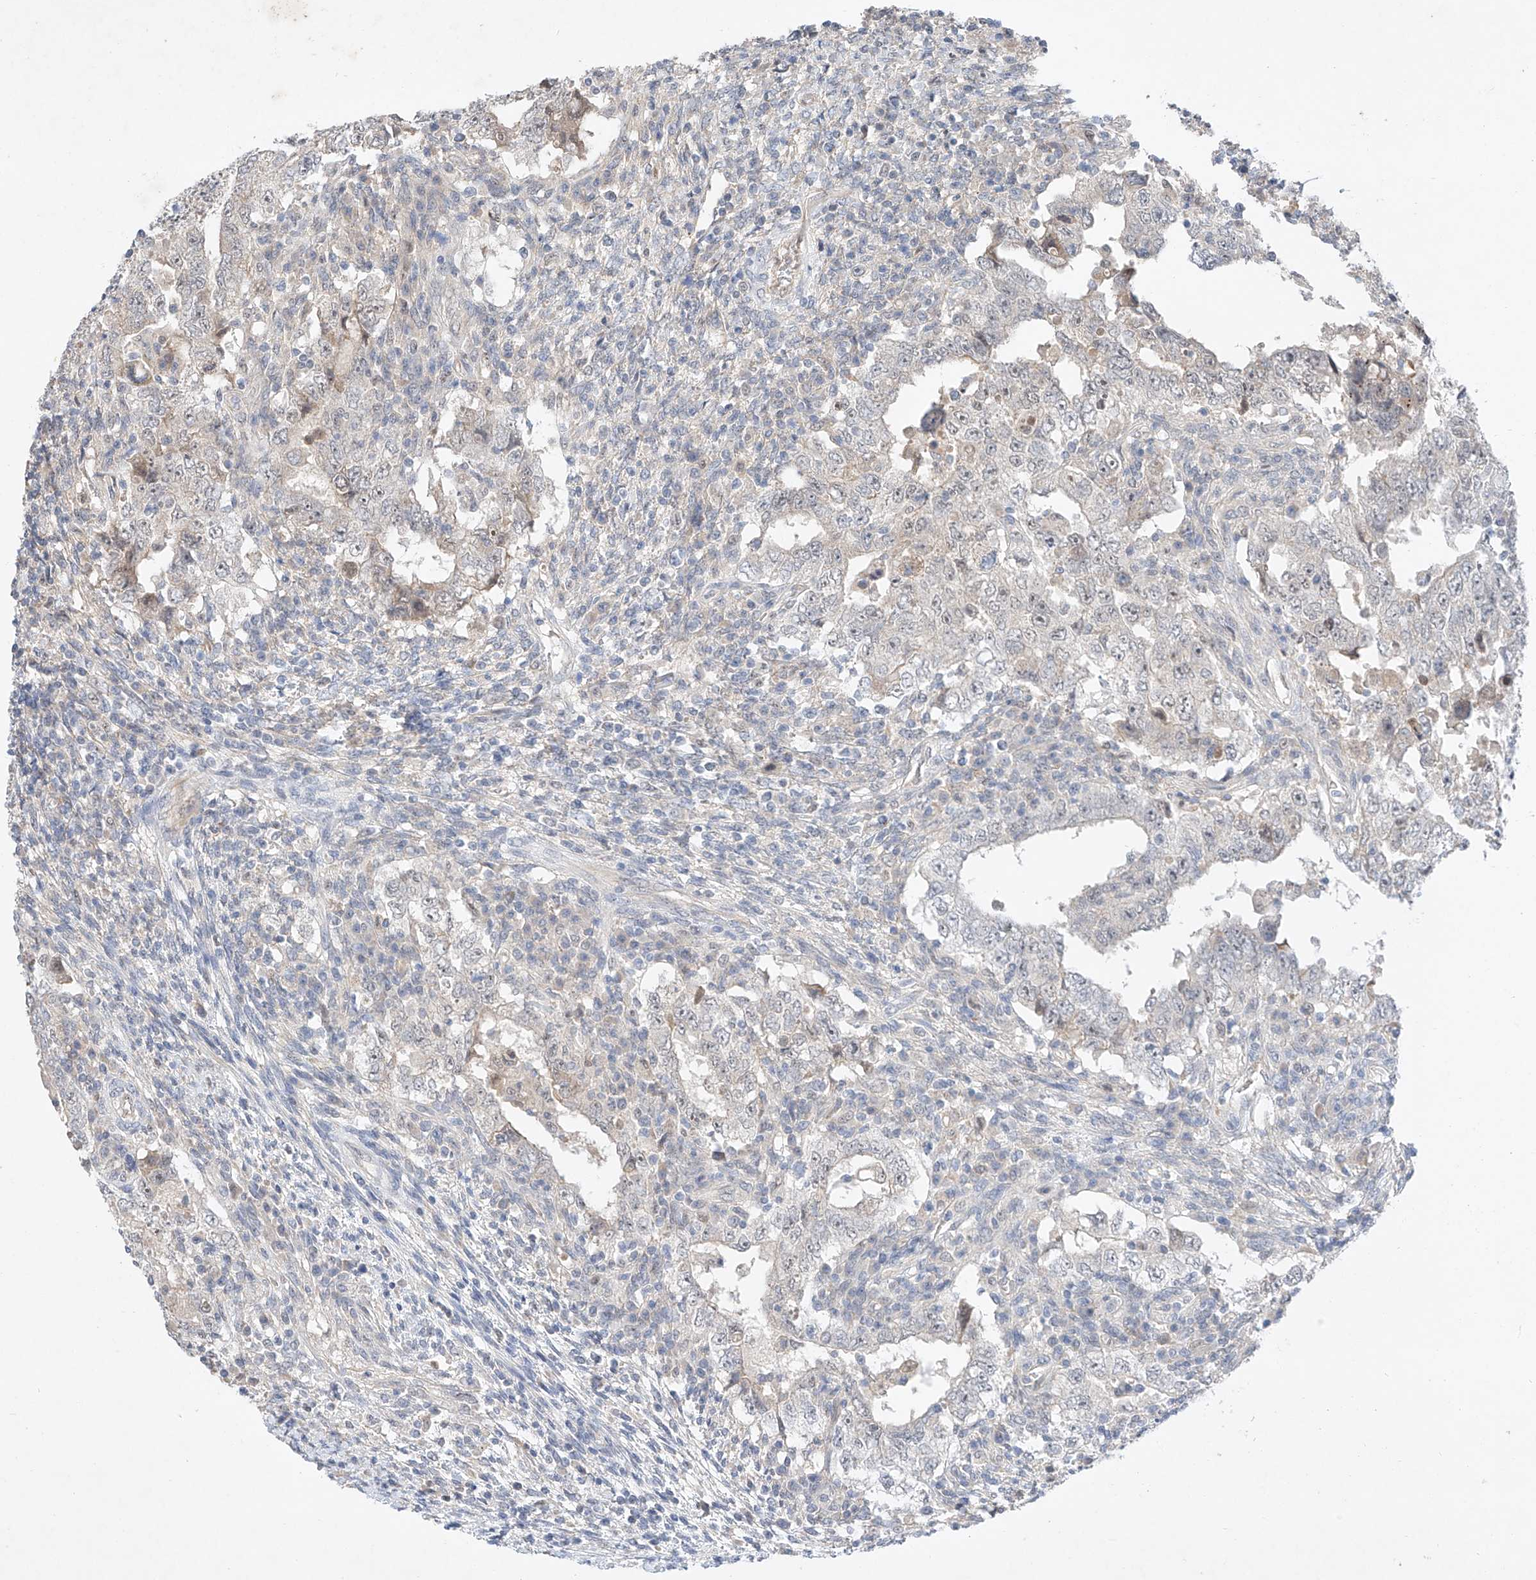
{"staining": {"intensity": "weak", "quantity": "<25%", "location": "cytoplasmic/membranous"}, "tissue": "testis cancer", "cell_type": "Tumor cells", "image_type": "cancer", "snomed": [{"axis": "morphology", "description": "Carcinoma, Embryonal, NOS"}, {"axis": "topography", "description": "Testis"}], "caption": "A micrograph of testis cancer (embryonal carcinoma) stained for a protein displays no brown staining in tumor cells.", "gene": "IL22RA2", "patient": {"sex": "male", "age": 26}}